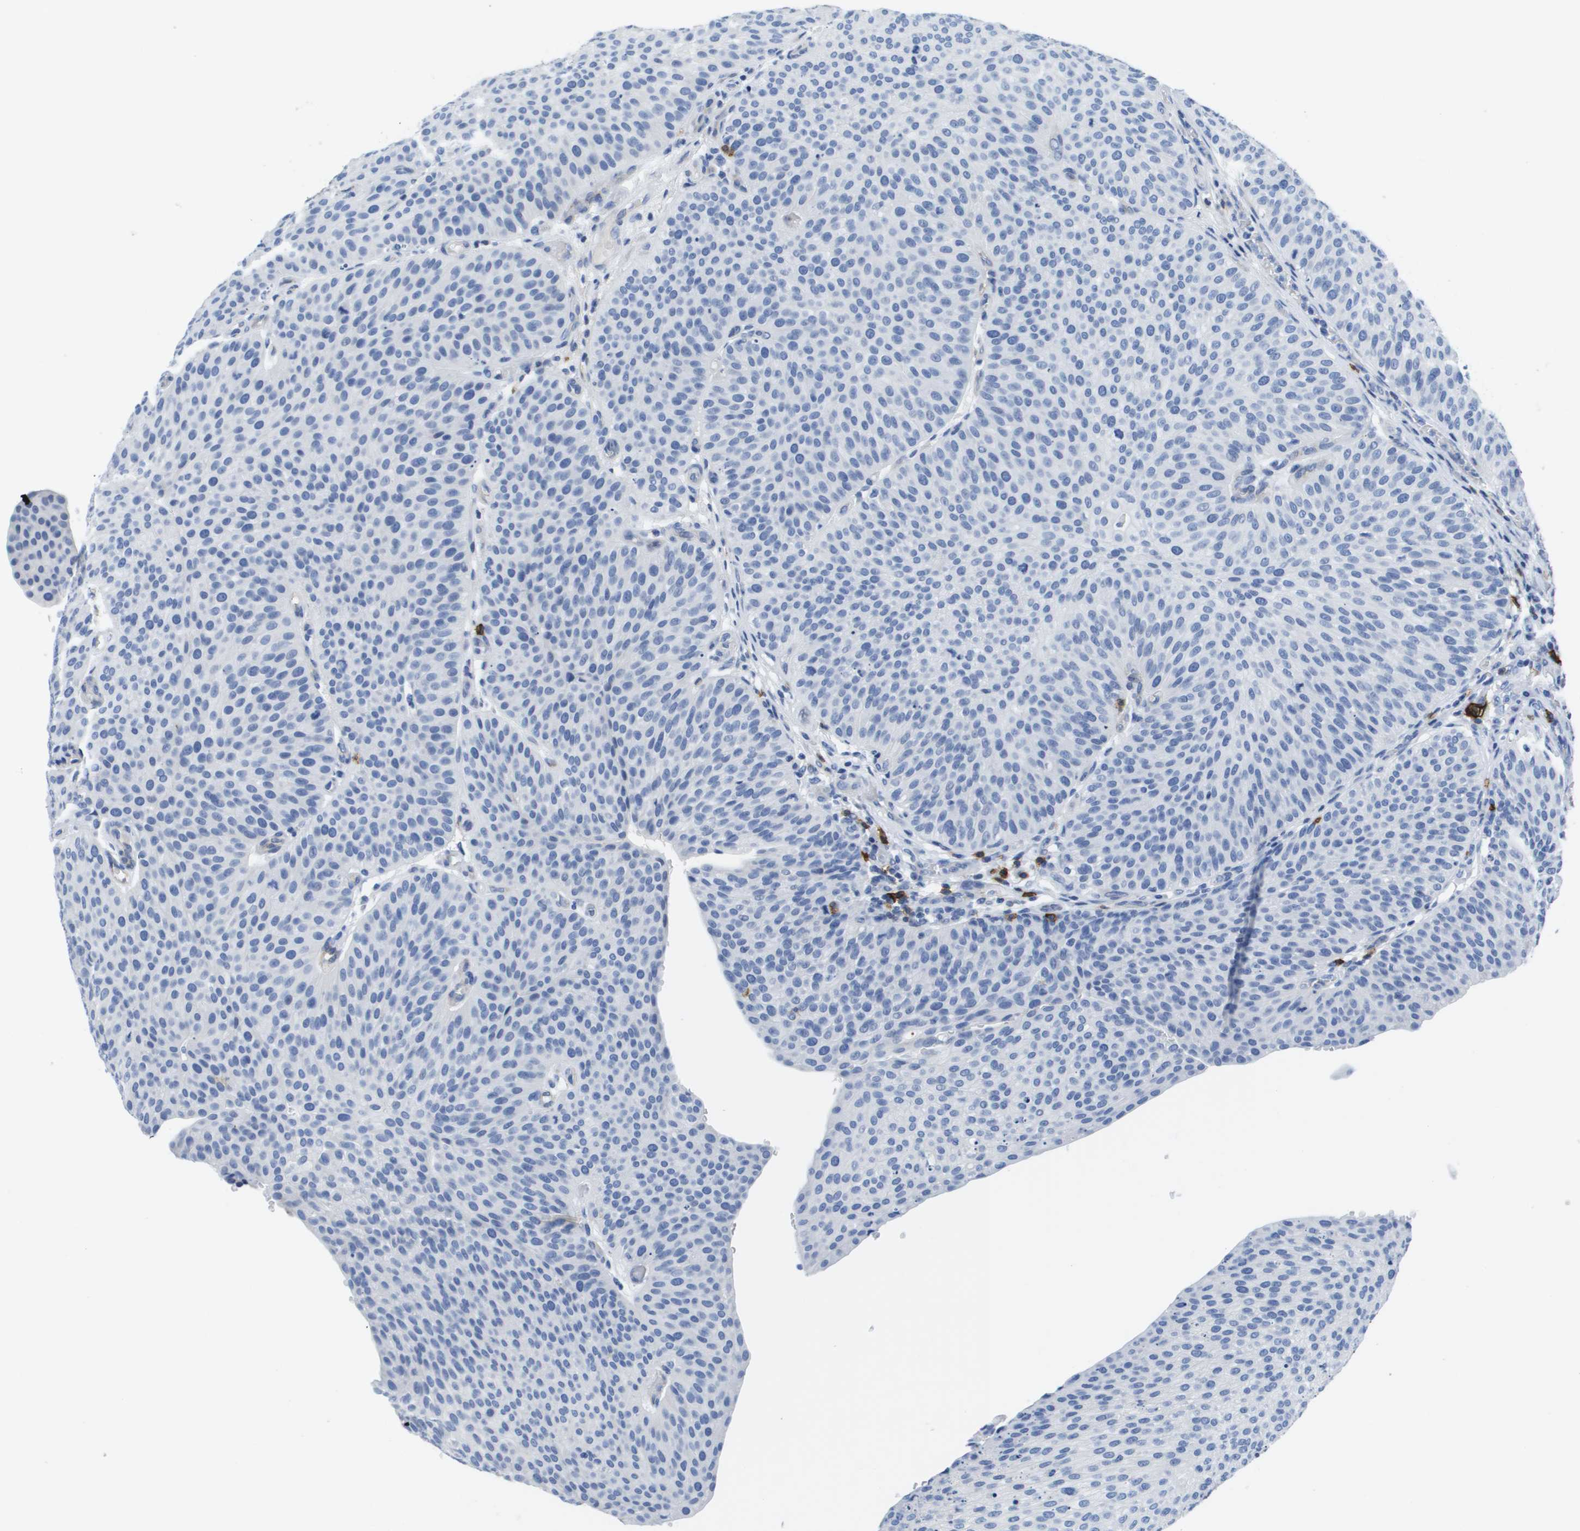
{"staining": {"intensity": "negative", "quantity": "none", "location": "none"}, "tissue": "urothelial cancer", "cell_type": "Tumor cells", "image_type": "cancer", "snomed": [{"axis": "morphology", "description": "Urothelial carcinoma, Low grade"}, {"axis": "topography", "description": "Smooth muscle"}, {"axis": "topography", "description": "Urinary bladder"}], "caption": "The immunohistochemistry (IHC) histopathology image has no significant expression in tumor cells of urothelial carcinoma (low-grade) tissue.", "gene": "MS4A1", "patient": {"sex": "male", "age": 60}}